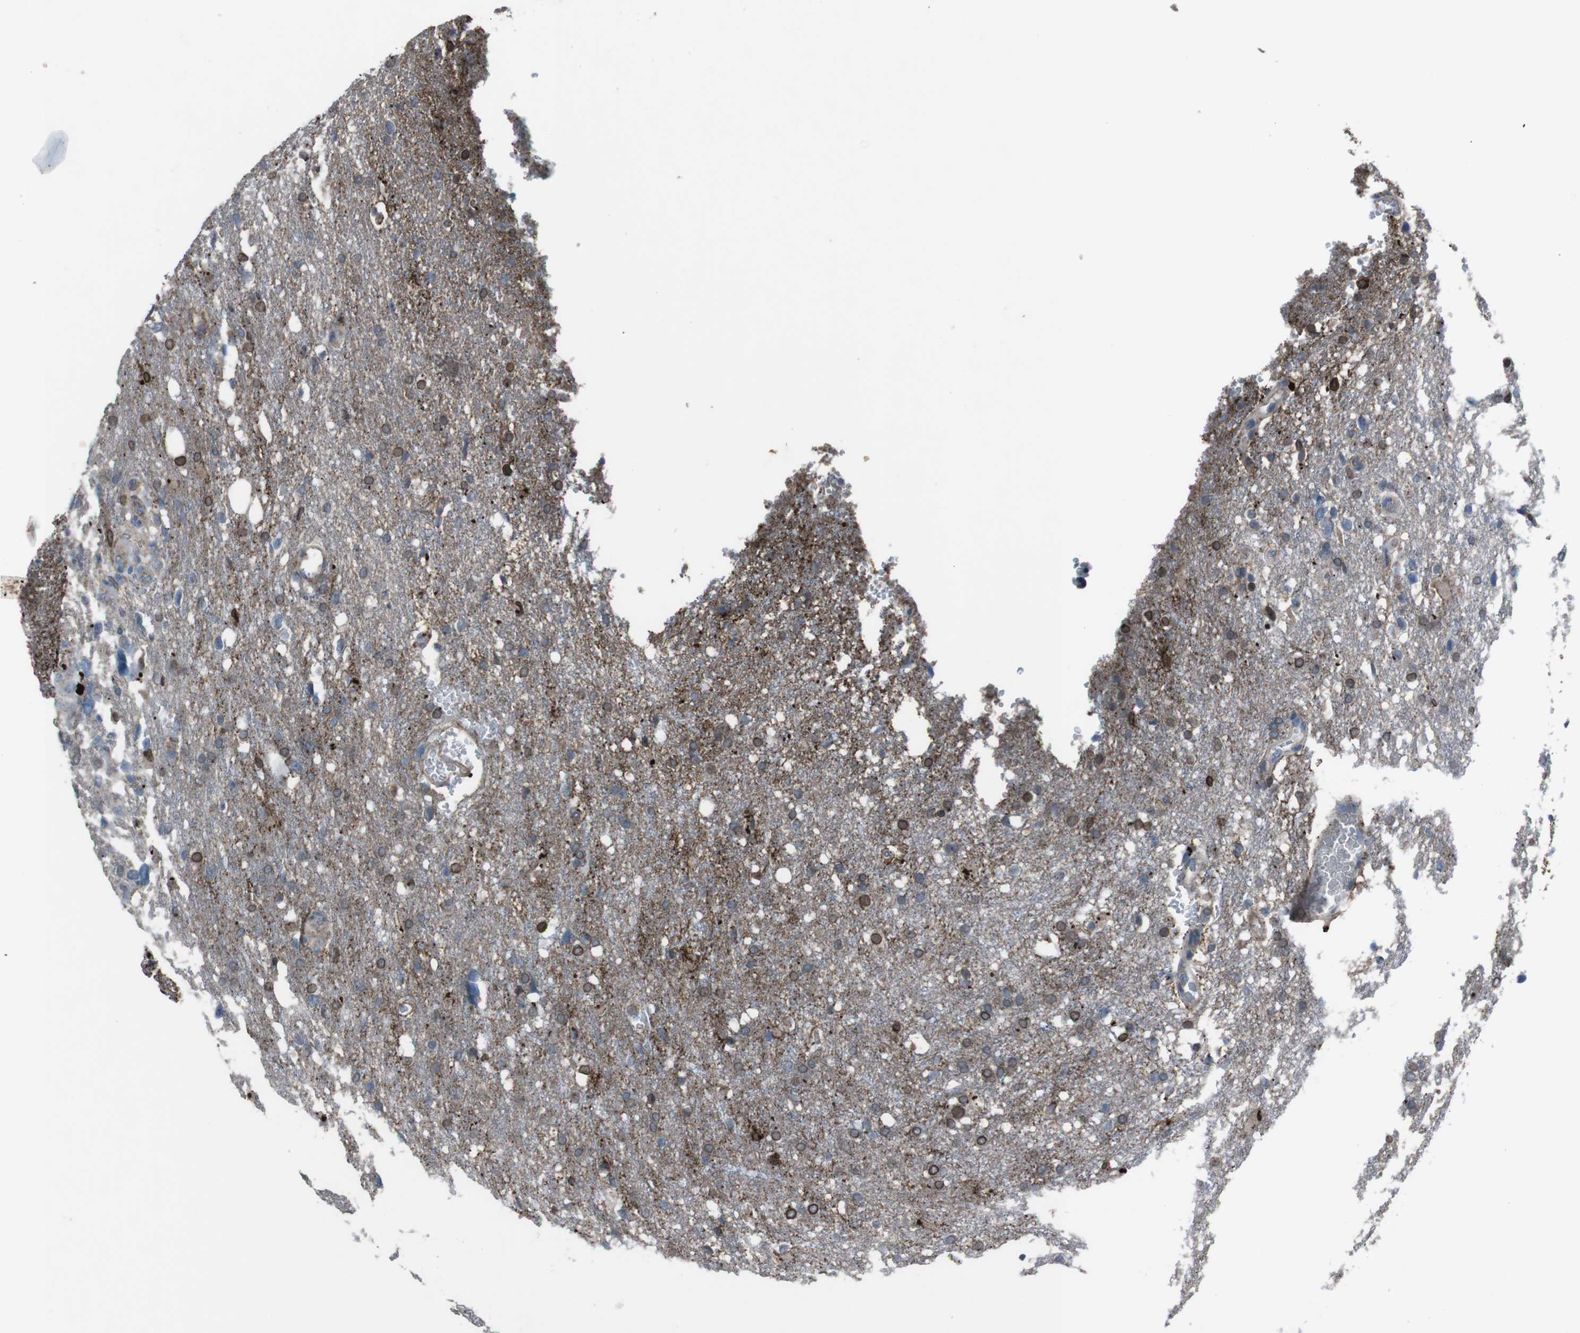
{"staining": {"intensity": "moderate", "quantity": "25%-75%", "location": "cytoplasmic/membranous,nuclear"}, "tissue": "glioma", "cell_type": "Tumor cells", "image_type": "cancer", "snomed": [{"axis": "morphology", "description": "Glioma, malignant, High grade"}, {"axis": "topography", "description": "Brain"}], "caption": "IHC (DAB) staining of malignant glioma (high-grade) shows moderate cytoplasmic/membranous and nuclear protein positivity in about 25%-75% of tumor cells.", "gene": "EFNA5", "patient": {"sex": "female", "age": 58}}